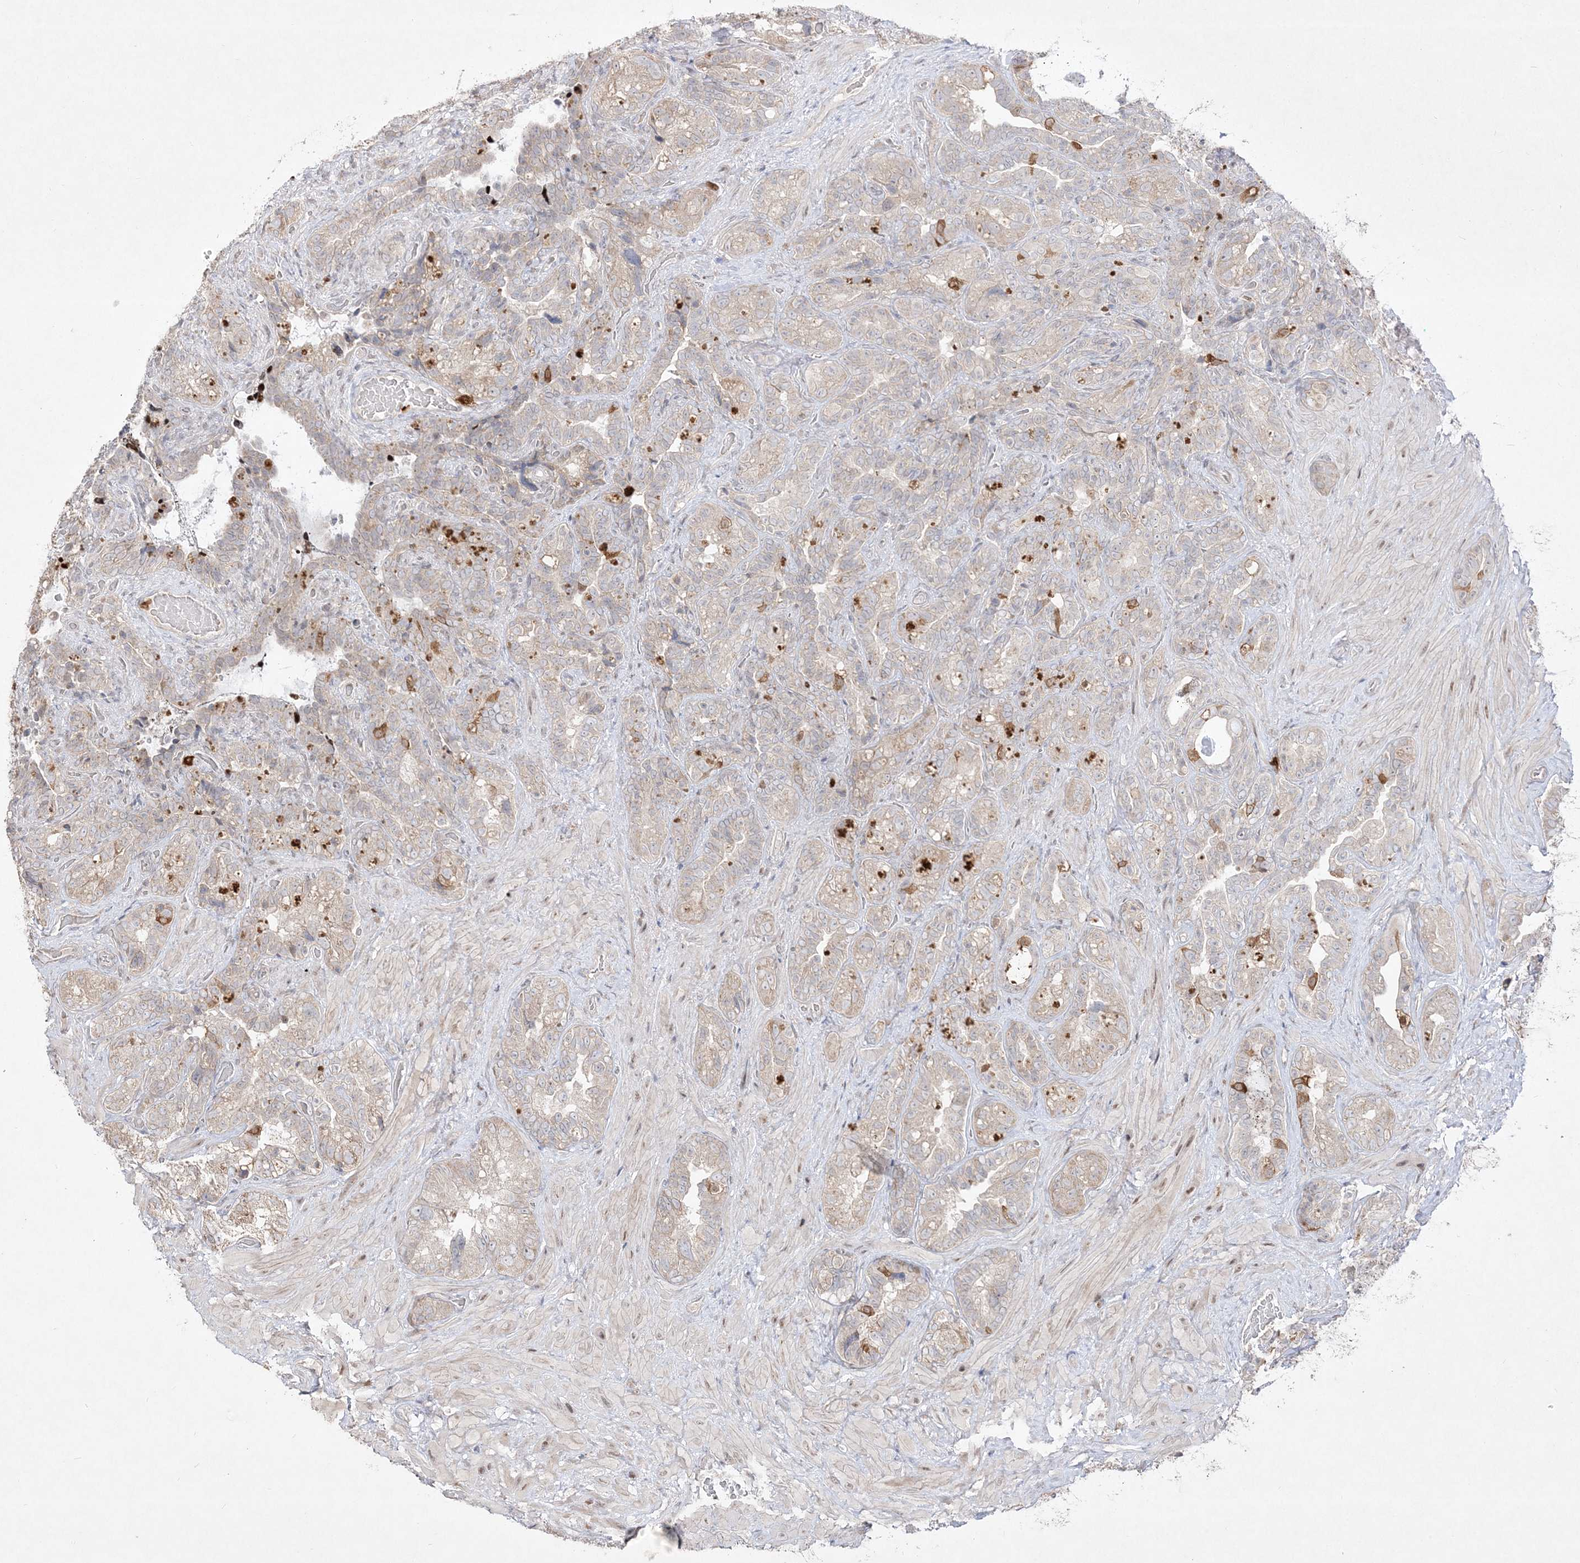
{"staining": {"intensity": "weak", "quantity": "<25%", "location": "cytoplasmic/membranous"}, "tissue": "seminal vesicle", "cell_type": "Glandular cells", "image_type": "normal", "snomed": [{"axis": "morphology", "description": "Normal tissue, NOS"}, {"axis": "topography", "description": "Seminal veicle"}, {"axis": "topography", "description": "Peripheral nerve tissue"}], "caption": "The immunohistochemistry (IHC) image has no significant expression in glandular cells of seminal vesicle.", "gene": "CLNK", "patient": {"sex": "male", "age": 67}}